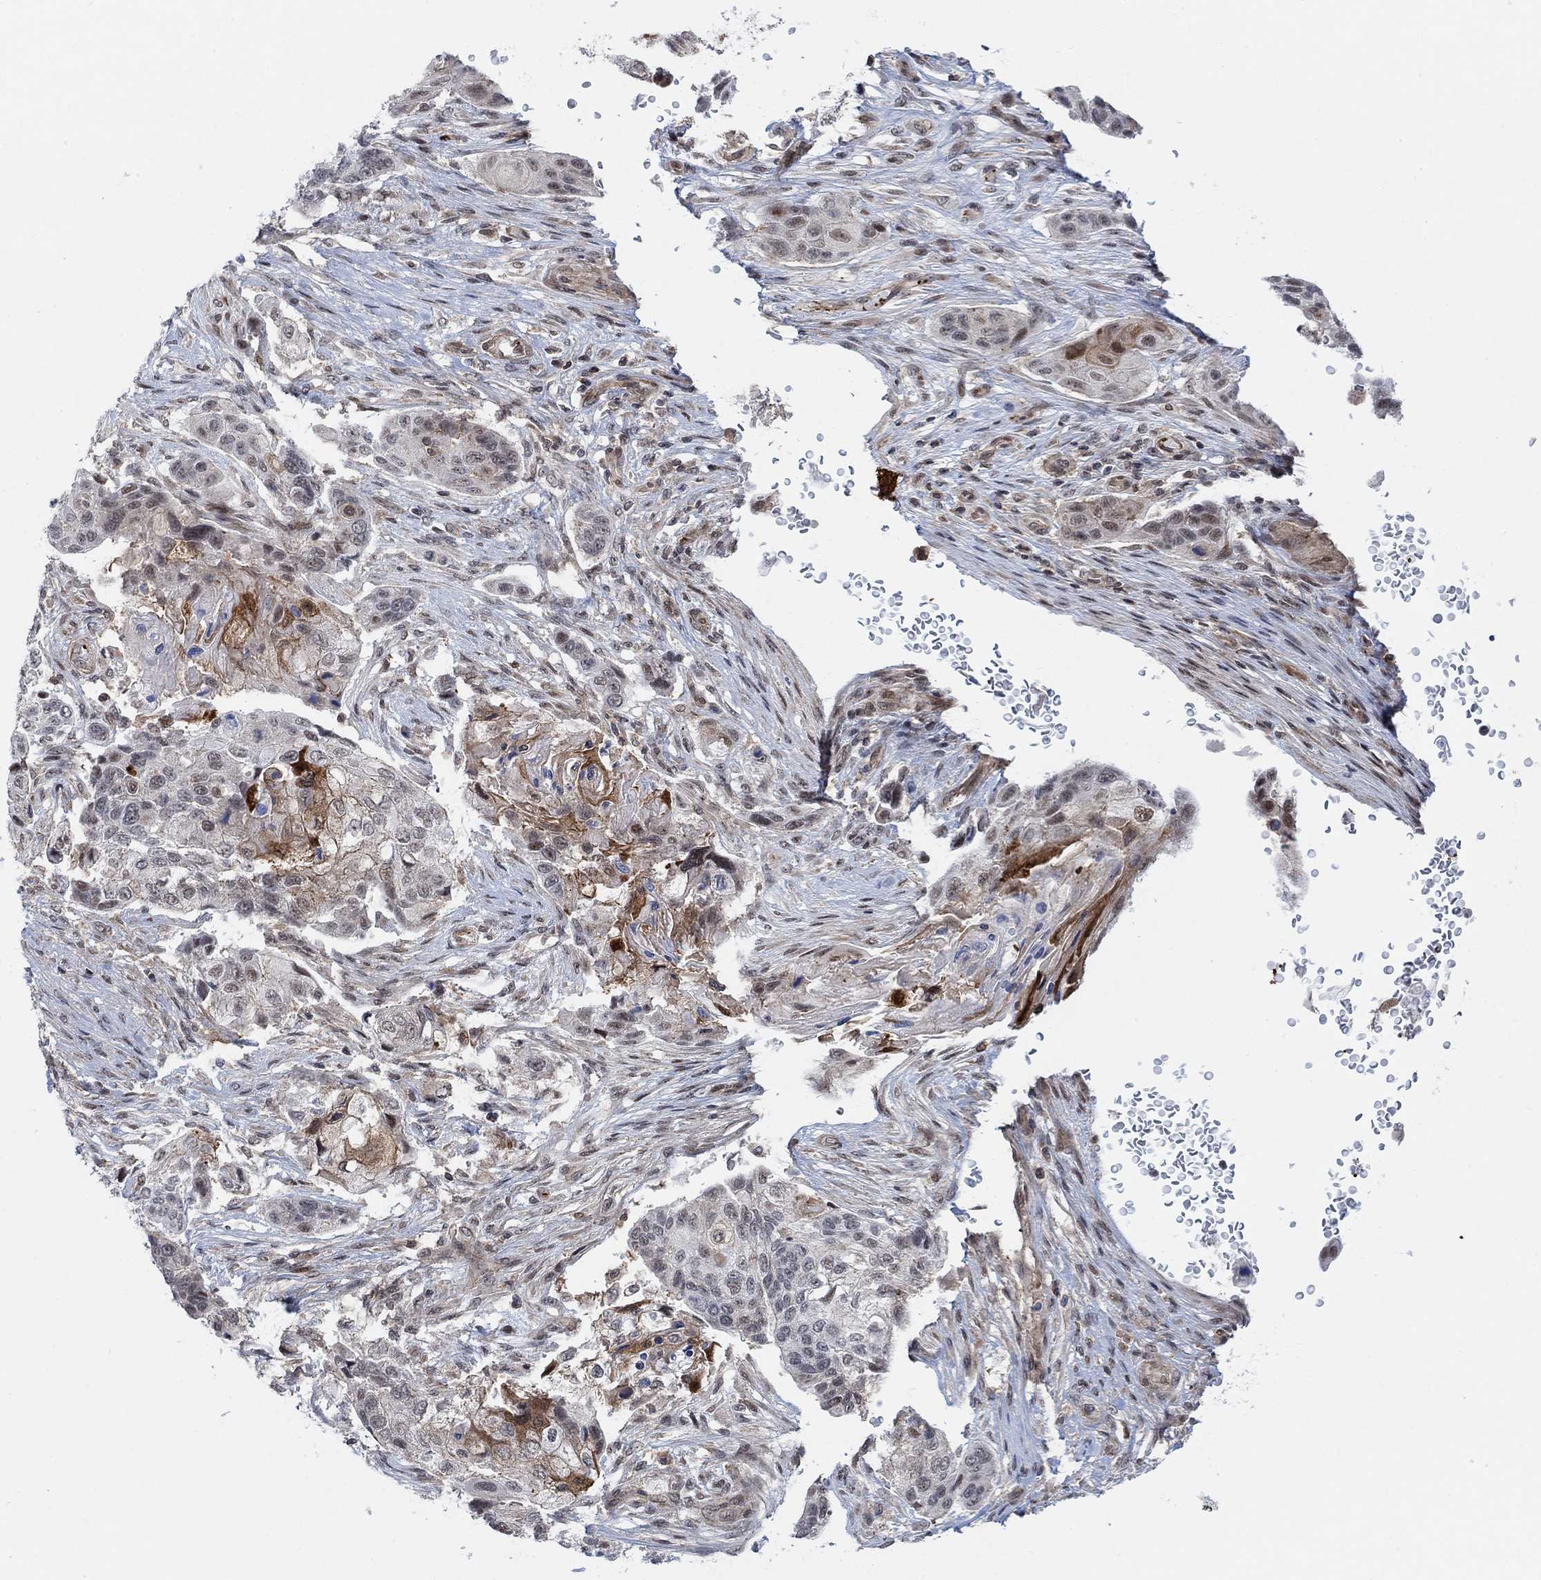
{"staining": {"intensity": "strong", "quantity": "<25%", "location": "cytoplasmic/membranous"}, "tissue": "lung cancer", "cell_type": "Tumor cells", "image_type": "cancer", "snomed": [{"axis": "morphology", "description": "Normal tissue, NOS"}, {"axis": "morphology", "description": "Squamous cell carcinoma, NOS"}, {"axis": "topography", "description": "Bronchus"}, {"axis": "topography", "description": "Lung"}], "caption": "Lung cancer (squamous cell carcinoma) stained with immunohistochemistry (IHC) displays strong cytoplasmic/membranous positivity in approximately <25% of tumor cells. Immunohistochemistry (ihc) stains the protein in brown and the nuclei are stained blue.", "gene": "PWWP2B", "patient": {"sex": "male", "age": 69}}